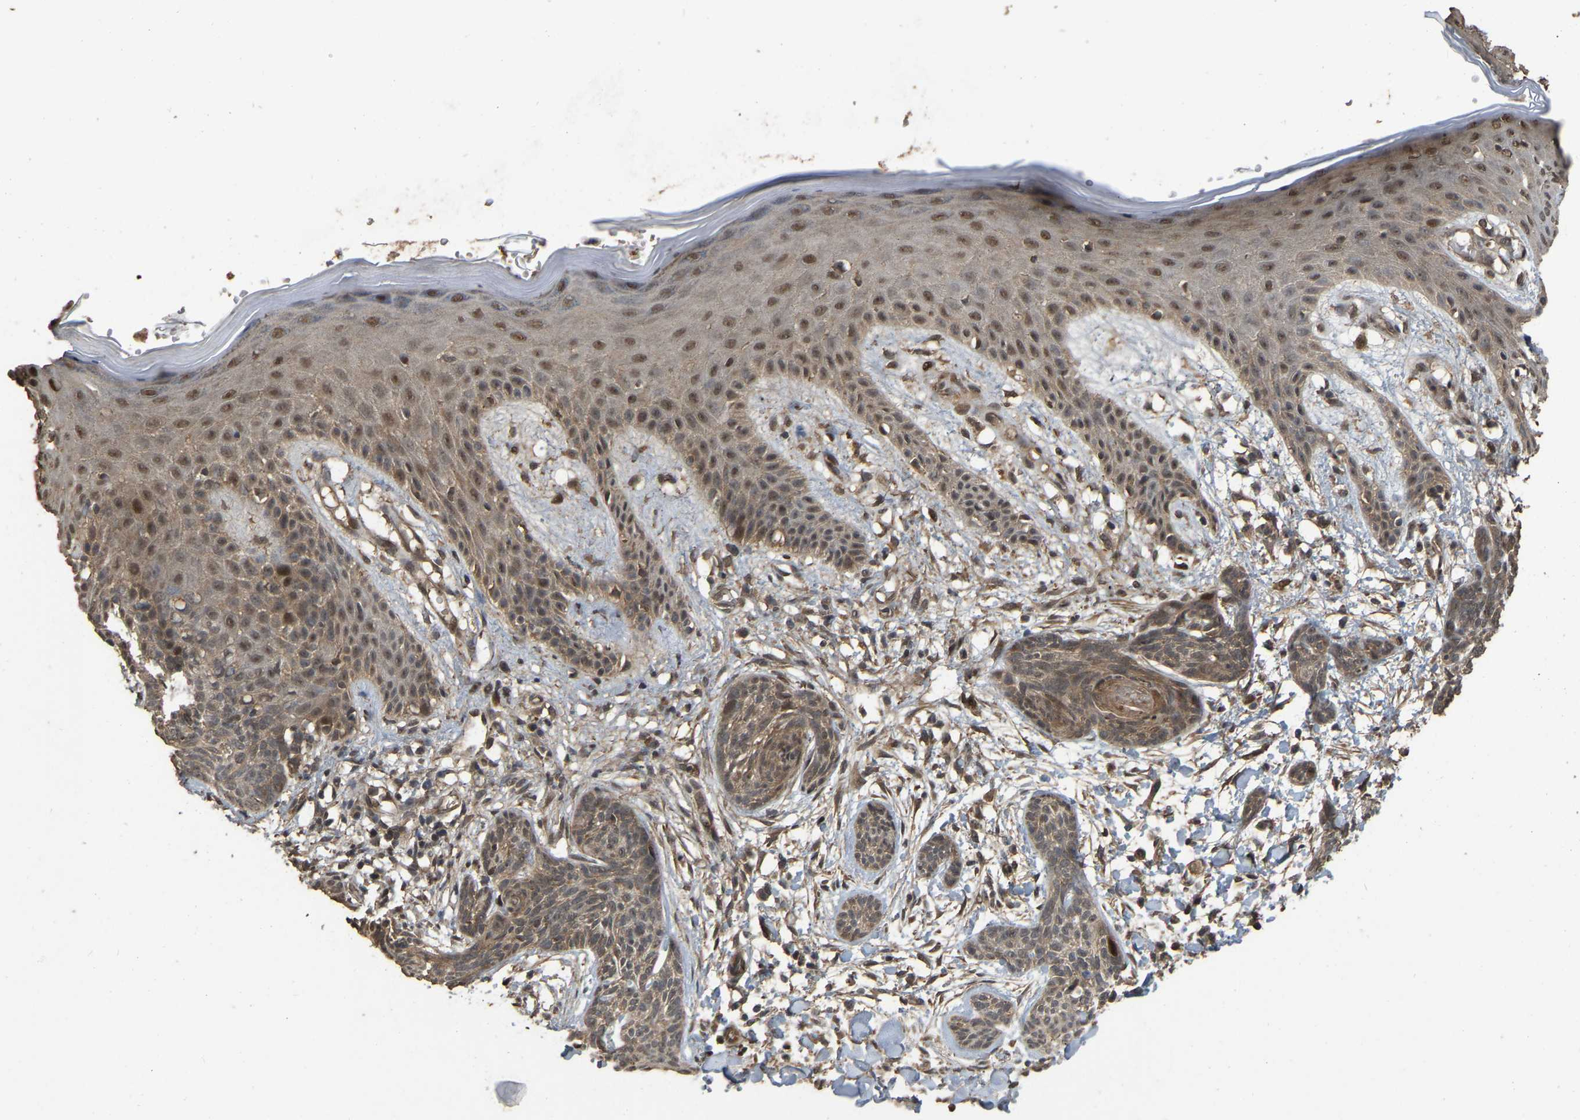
{"staining": {"intensity": "moderate", "quantity": ">75%", "location": "cytoplasmic/membranous"}, "tissue": "skin cancer", "cell_type": "Tumor cells", "image_type": "cancer", "snomed": [{"axis": "morphology", "description": "Basal cell carcinoma"}, {"axis": "topography", "description": "Skin"}], "caption": "A brown stain highlights moderate cytoplasmic/membranous staining of a protein in skin cancer tumor cells.", "gene": "ARHGAP23", "patient": {"sex": "female", "age": 59}}